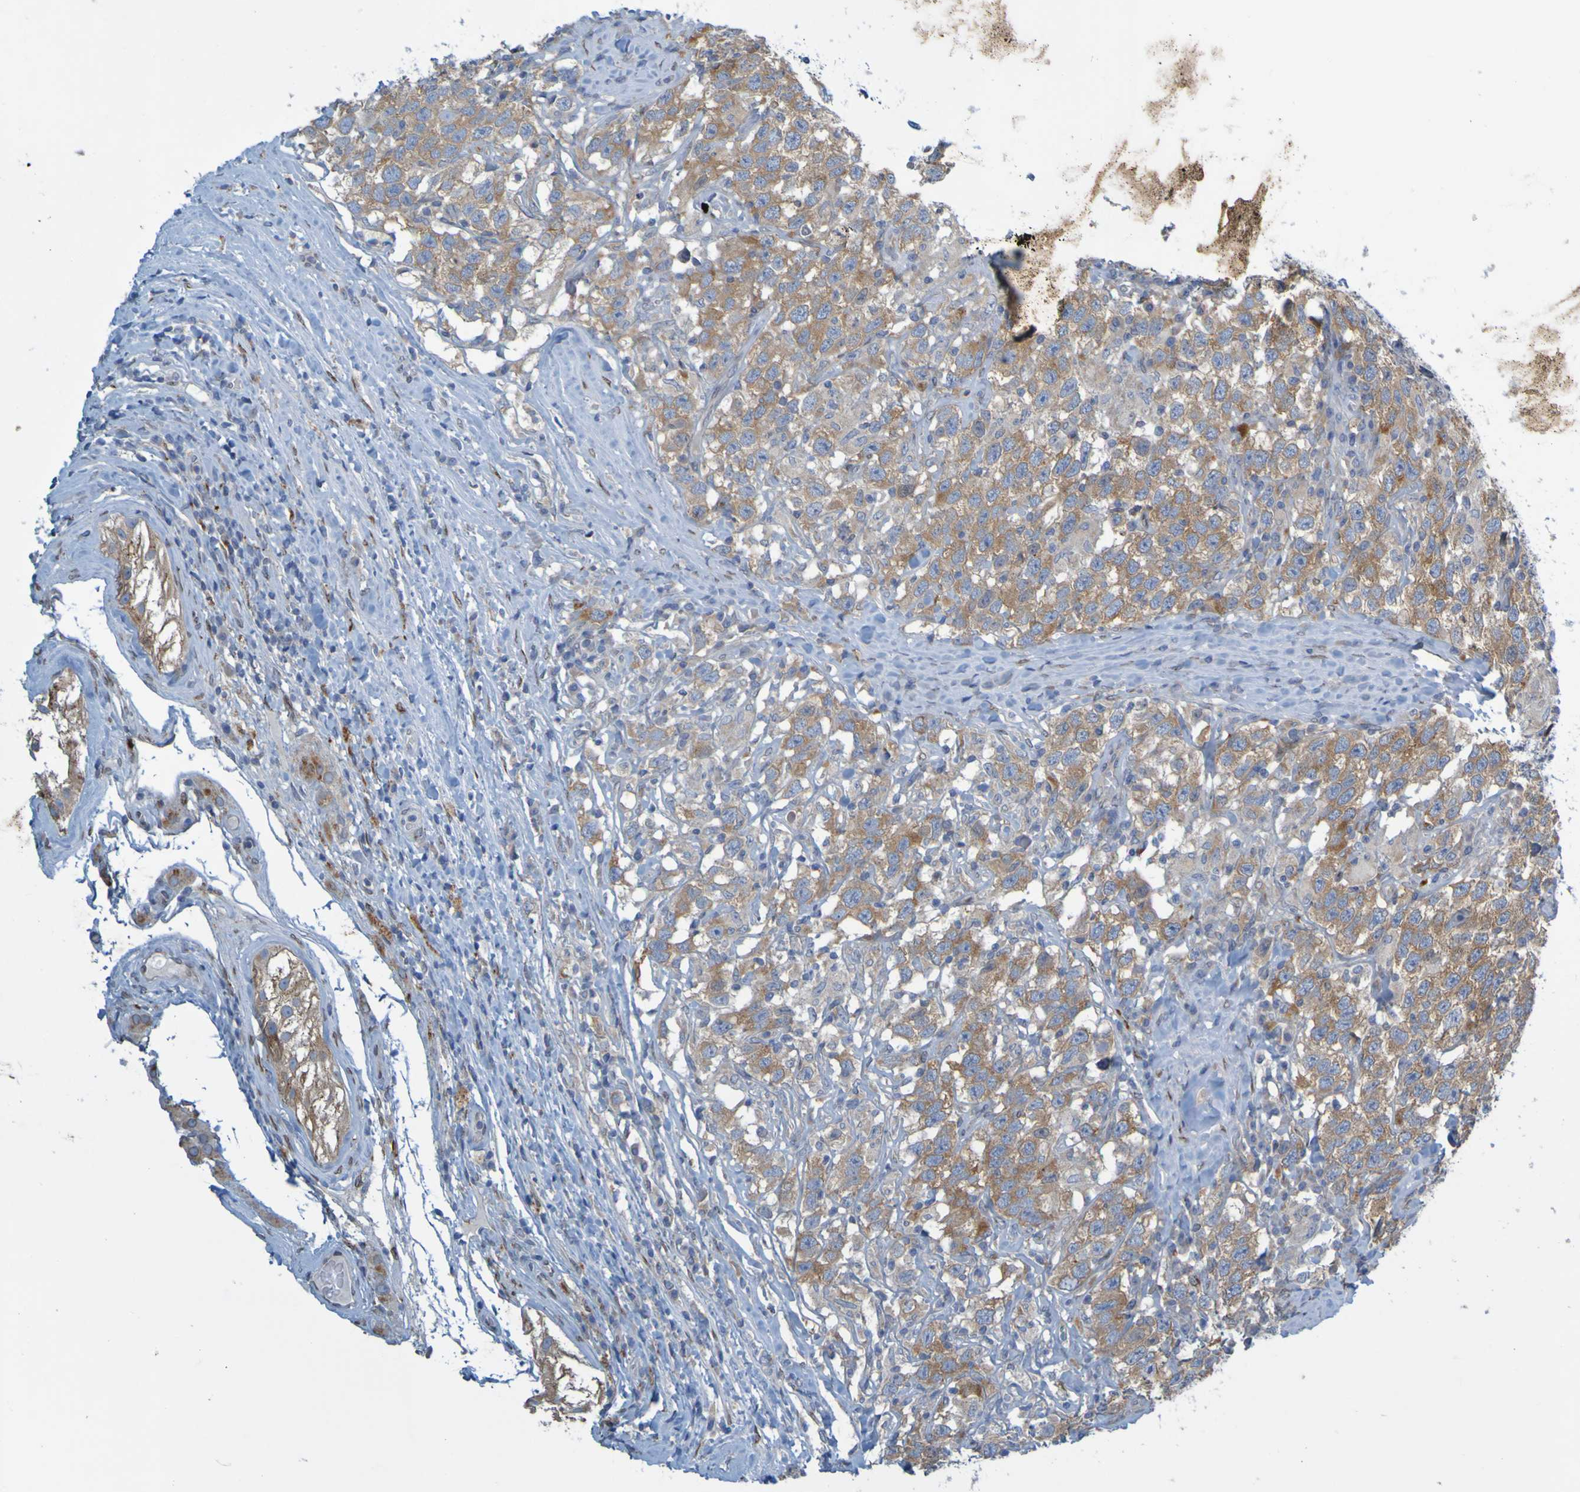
{"staining": {"intensity": "moderate", "quantity": "25%-75%", "location": "cytoplasmic/membranous"}, "tissue": "testis cancer", "cell_type": "Tumor cells", "image_type": "cancer", "snomed": [{"axis": "morphology", "description": "Seminoma, NOS"}, {"axis": "topography", "description": "Testis"}], "caption": "Testis cancer tissue displays moderate cytoplasmic/membranous positivity in about 25%-75% of tumor cells", "gene": "MAG", "patient": {"sex": "male", "age": 41}}